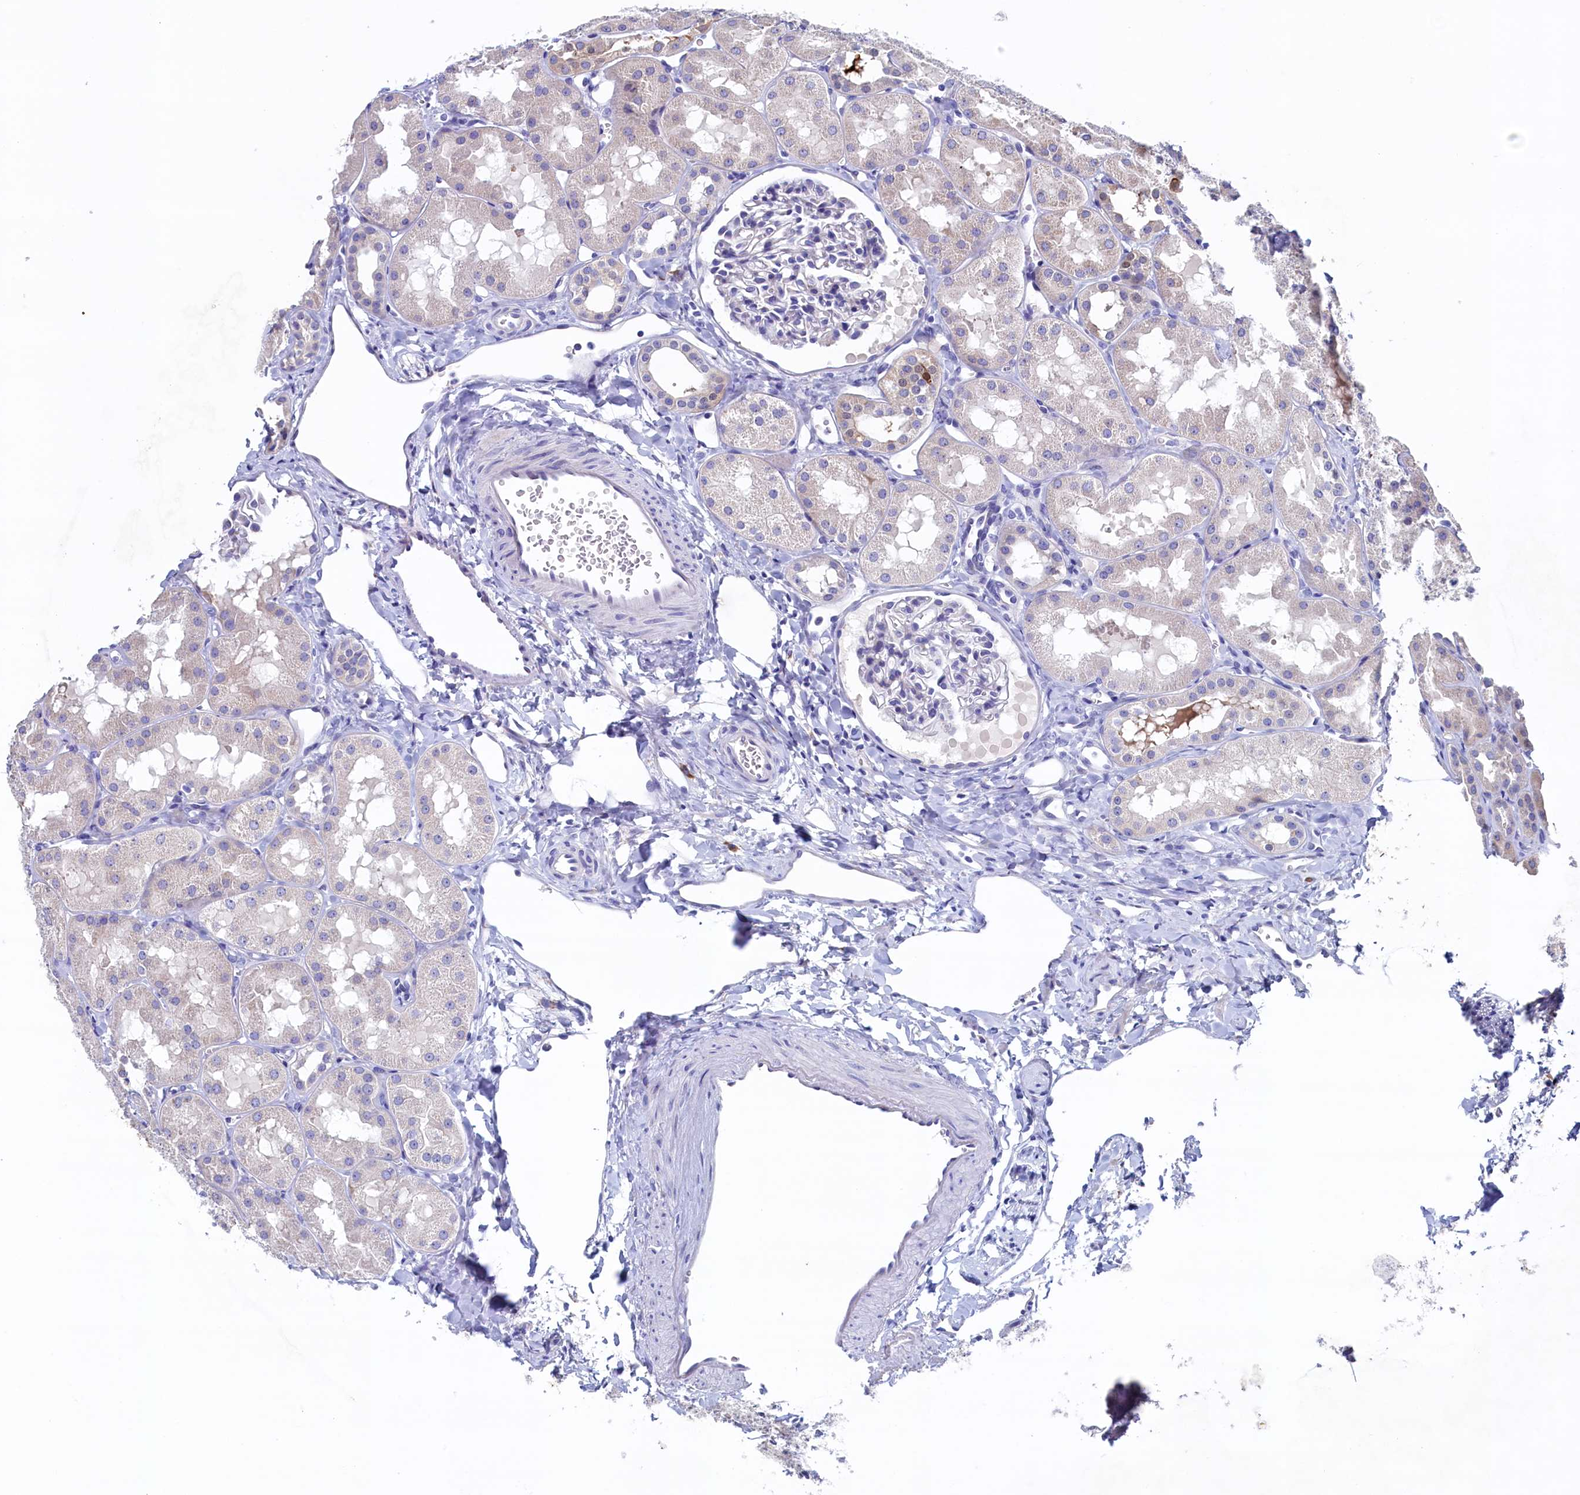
{"staining": {"intensity": "negative", "quantity": "none", "location": "none"}, "tissue": "kidney", "cell_type": "Cells in glomeruli", "image_type": "normal", "snomed": [{"axis": "morphology", "description": "Normal tissue, NOS"}, {"axis": "topography", "description": "Kidney"}, {"axis": "topography", "description": "Urinary bladder"}], "caption": "High magnification brightfield microscopy of unremarkable kidney stained with DAB (brown) and counterstained with hematoxylin (blue): cells in glomeruli show no significant expression.", "gene": "CBLIF", "patient": {"sex": "male", "age": 16}}